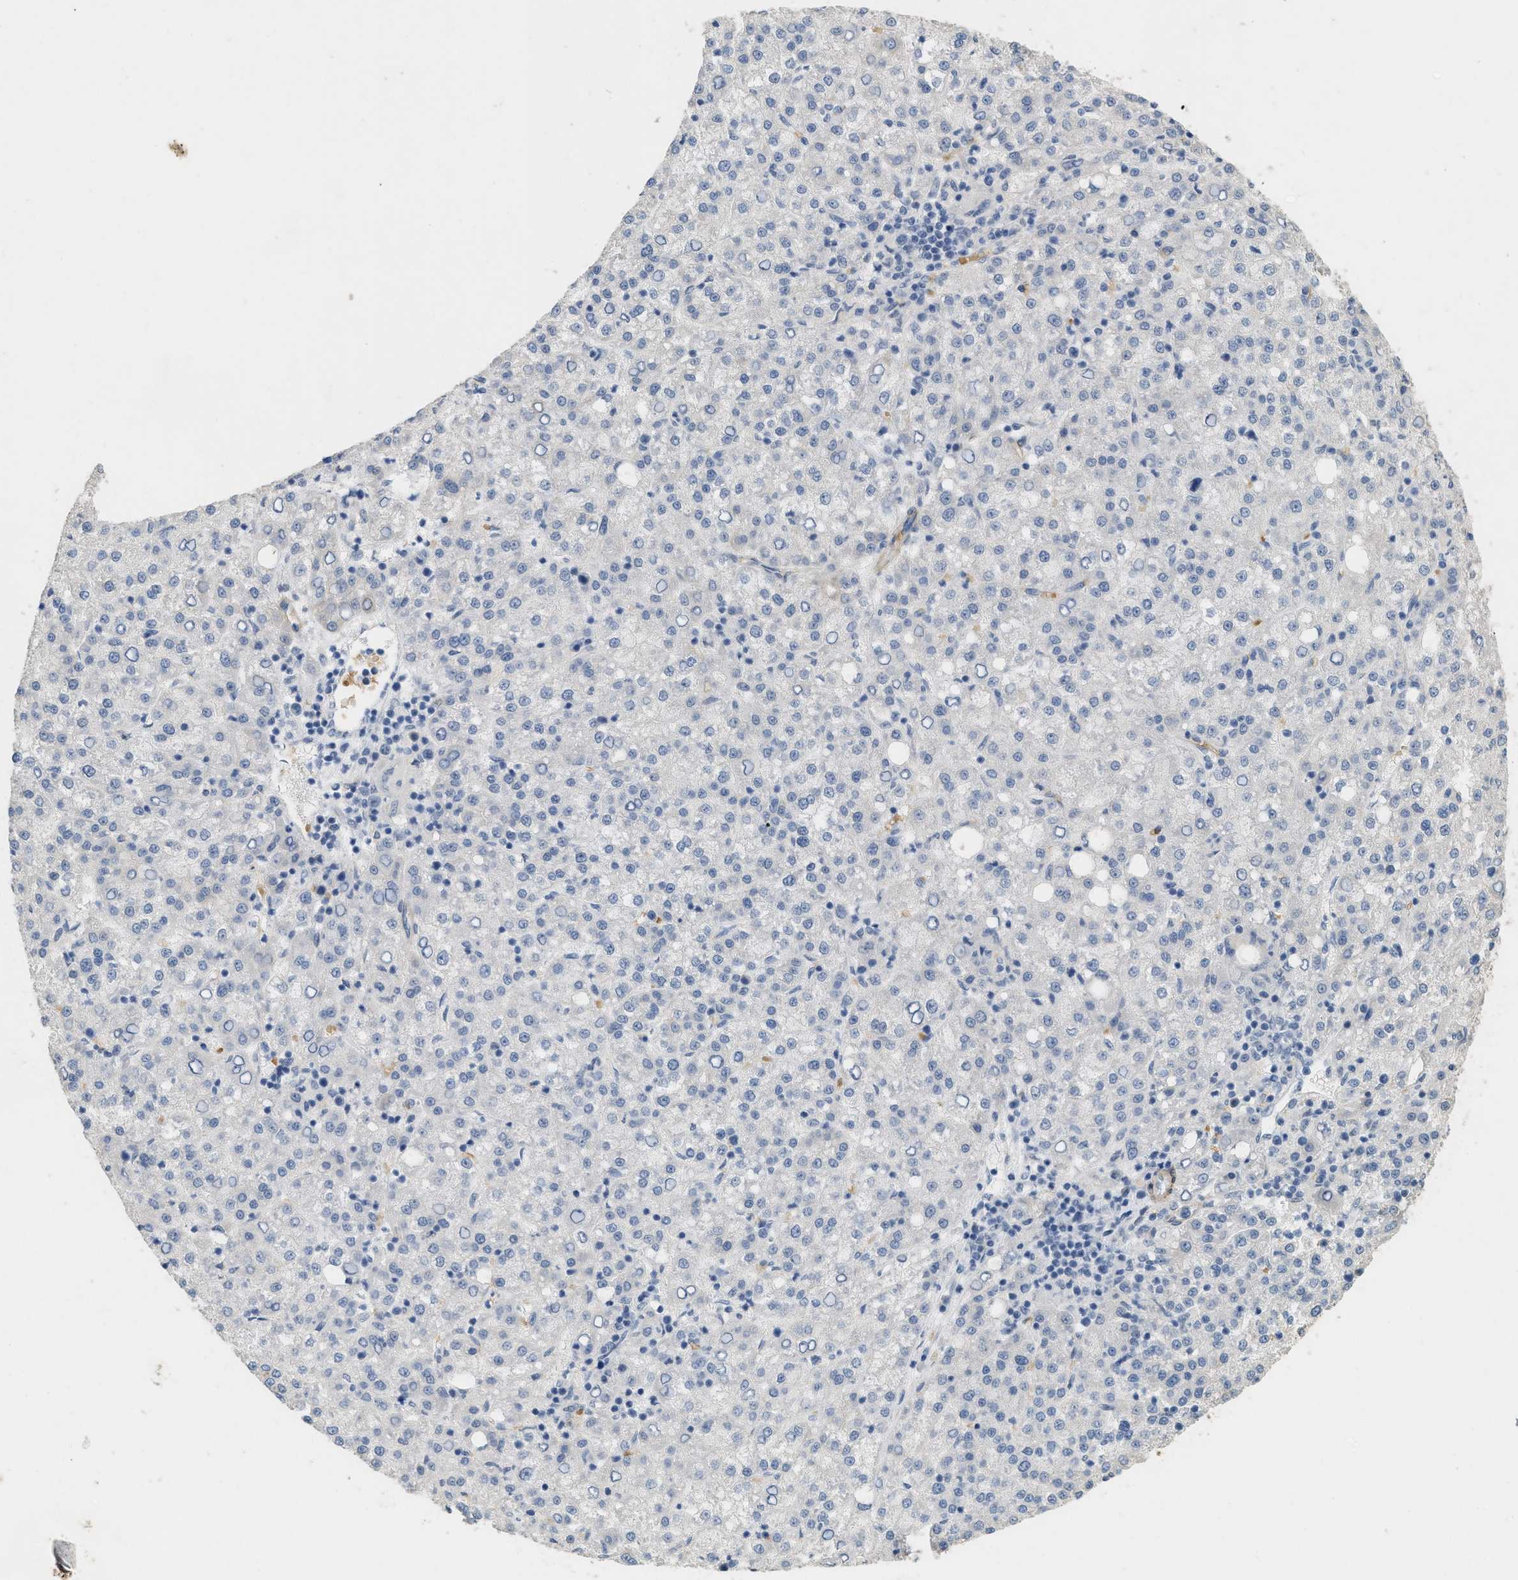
{"staining": {"intensity": "negative", "quantity": "none", "location": "none"}, "tissue": "liver cancer", "cell_type": "Tumor cells", "image_type": "cancer", "snomed": [{"axis": "morphology", "description": "Carcinoma, Hepatocellular, NOS"}, {"axis": "topography", "description": "Liver"}], "caption": "The micrograph displays no significant expression in tumor cells of liver cancer (hepatocellular carcinoma).", "gene": "MRS2", "patient": {"sex": "female", "age": 58}}